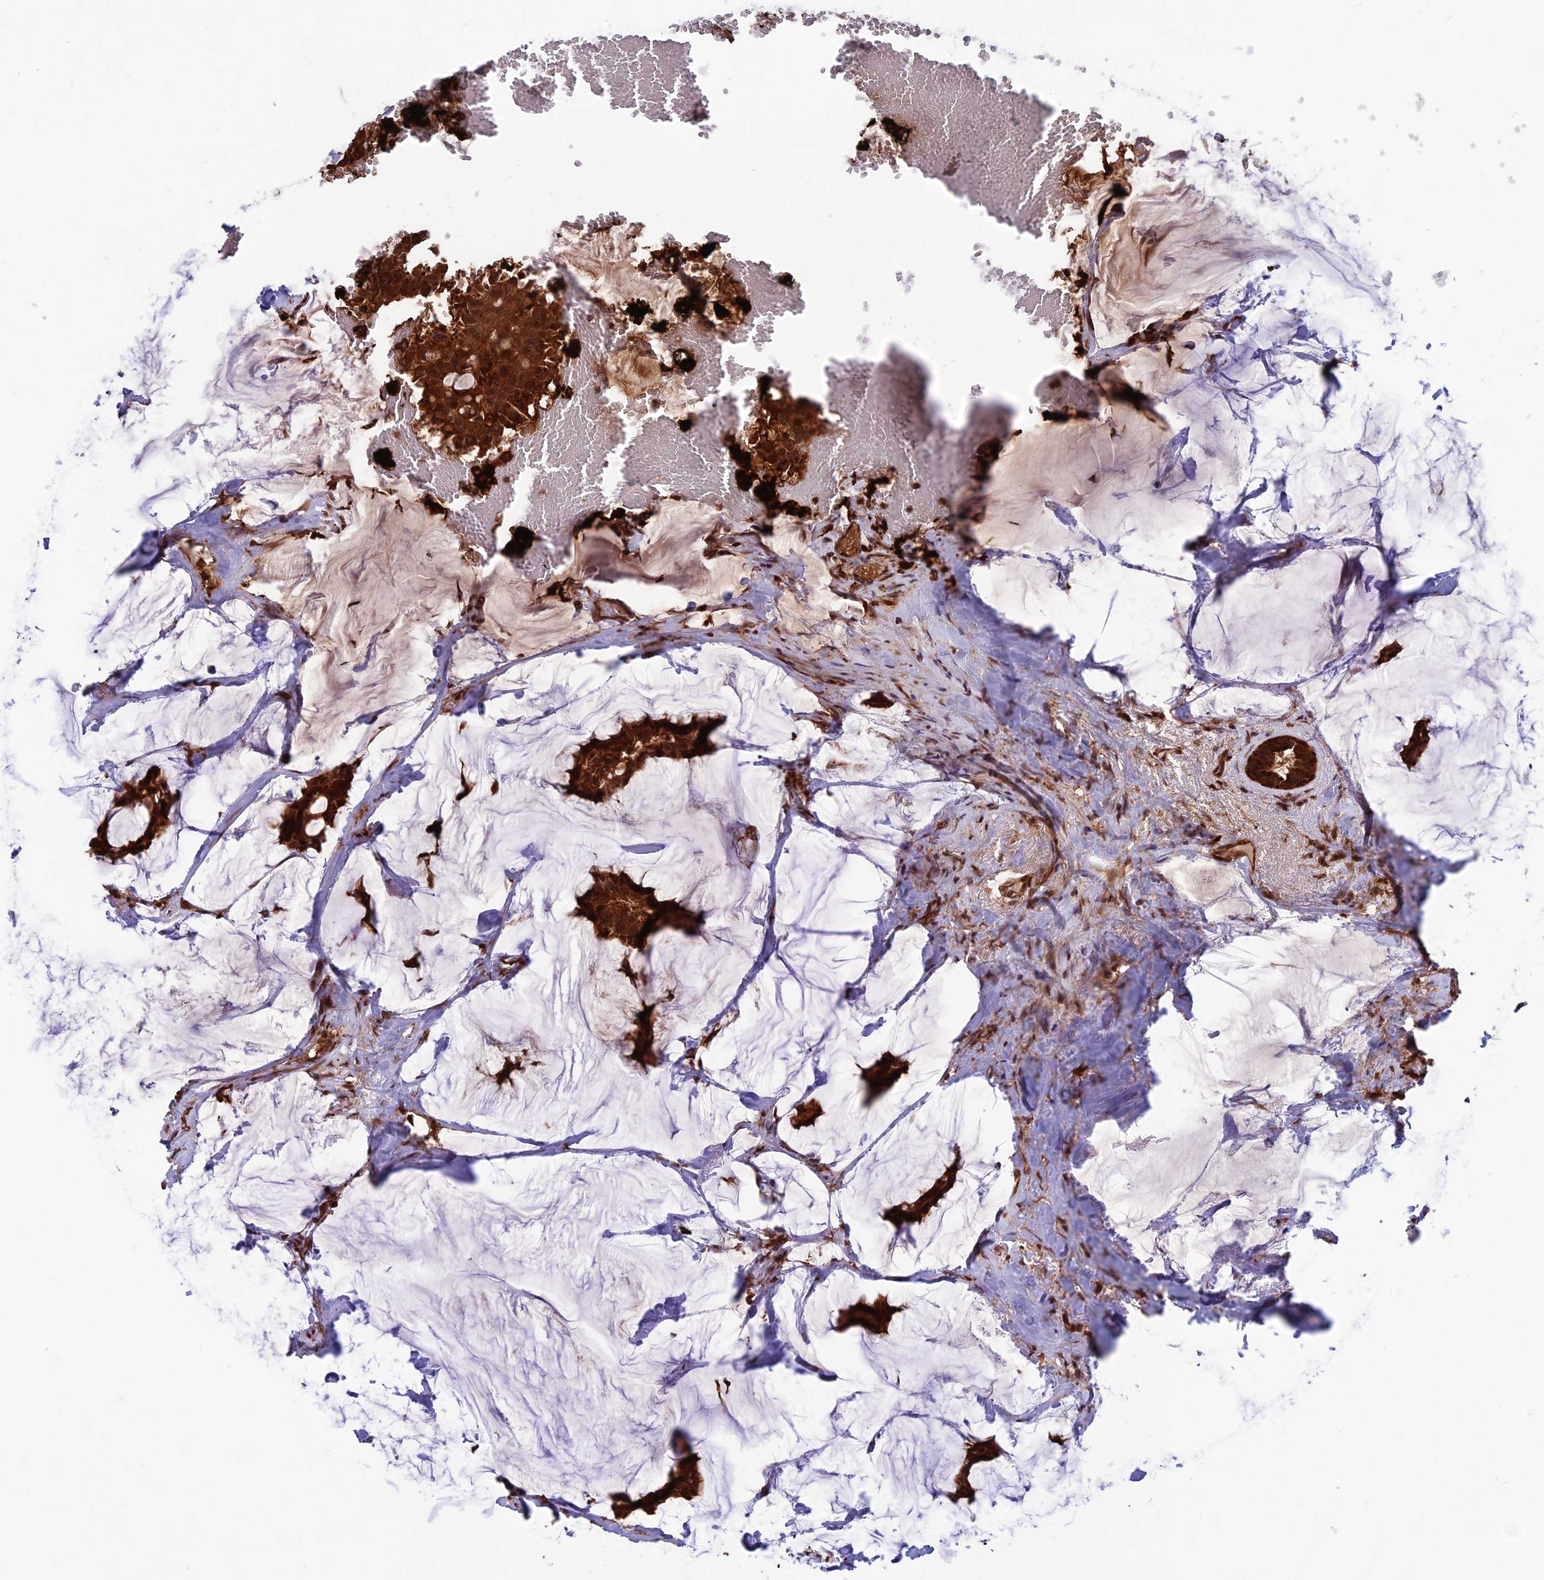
{"staining": {"intensity": "strong", "quantity": ">75%", "location": "cytoplasmic/membranous,nuclear"}, "tissue": "breast cancer", "cell_type": "Tumor cells", "image_type": "cancer", "snomed": [{"axis": "morphology", "description": "Duct carcinoma"}, {"axis": "topography", "description": "Breast"}], "caption": "Immunohistochemistry (IHC) of breast cancer (infiltrating ductal carcinoma) reveals high levels of strong cytoplasmic/membranous and nuclear expression in about >75% of tumor cells.", "gene": "MAST2", "patient": {"sex": "female", "age": 93}}